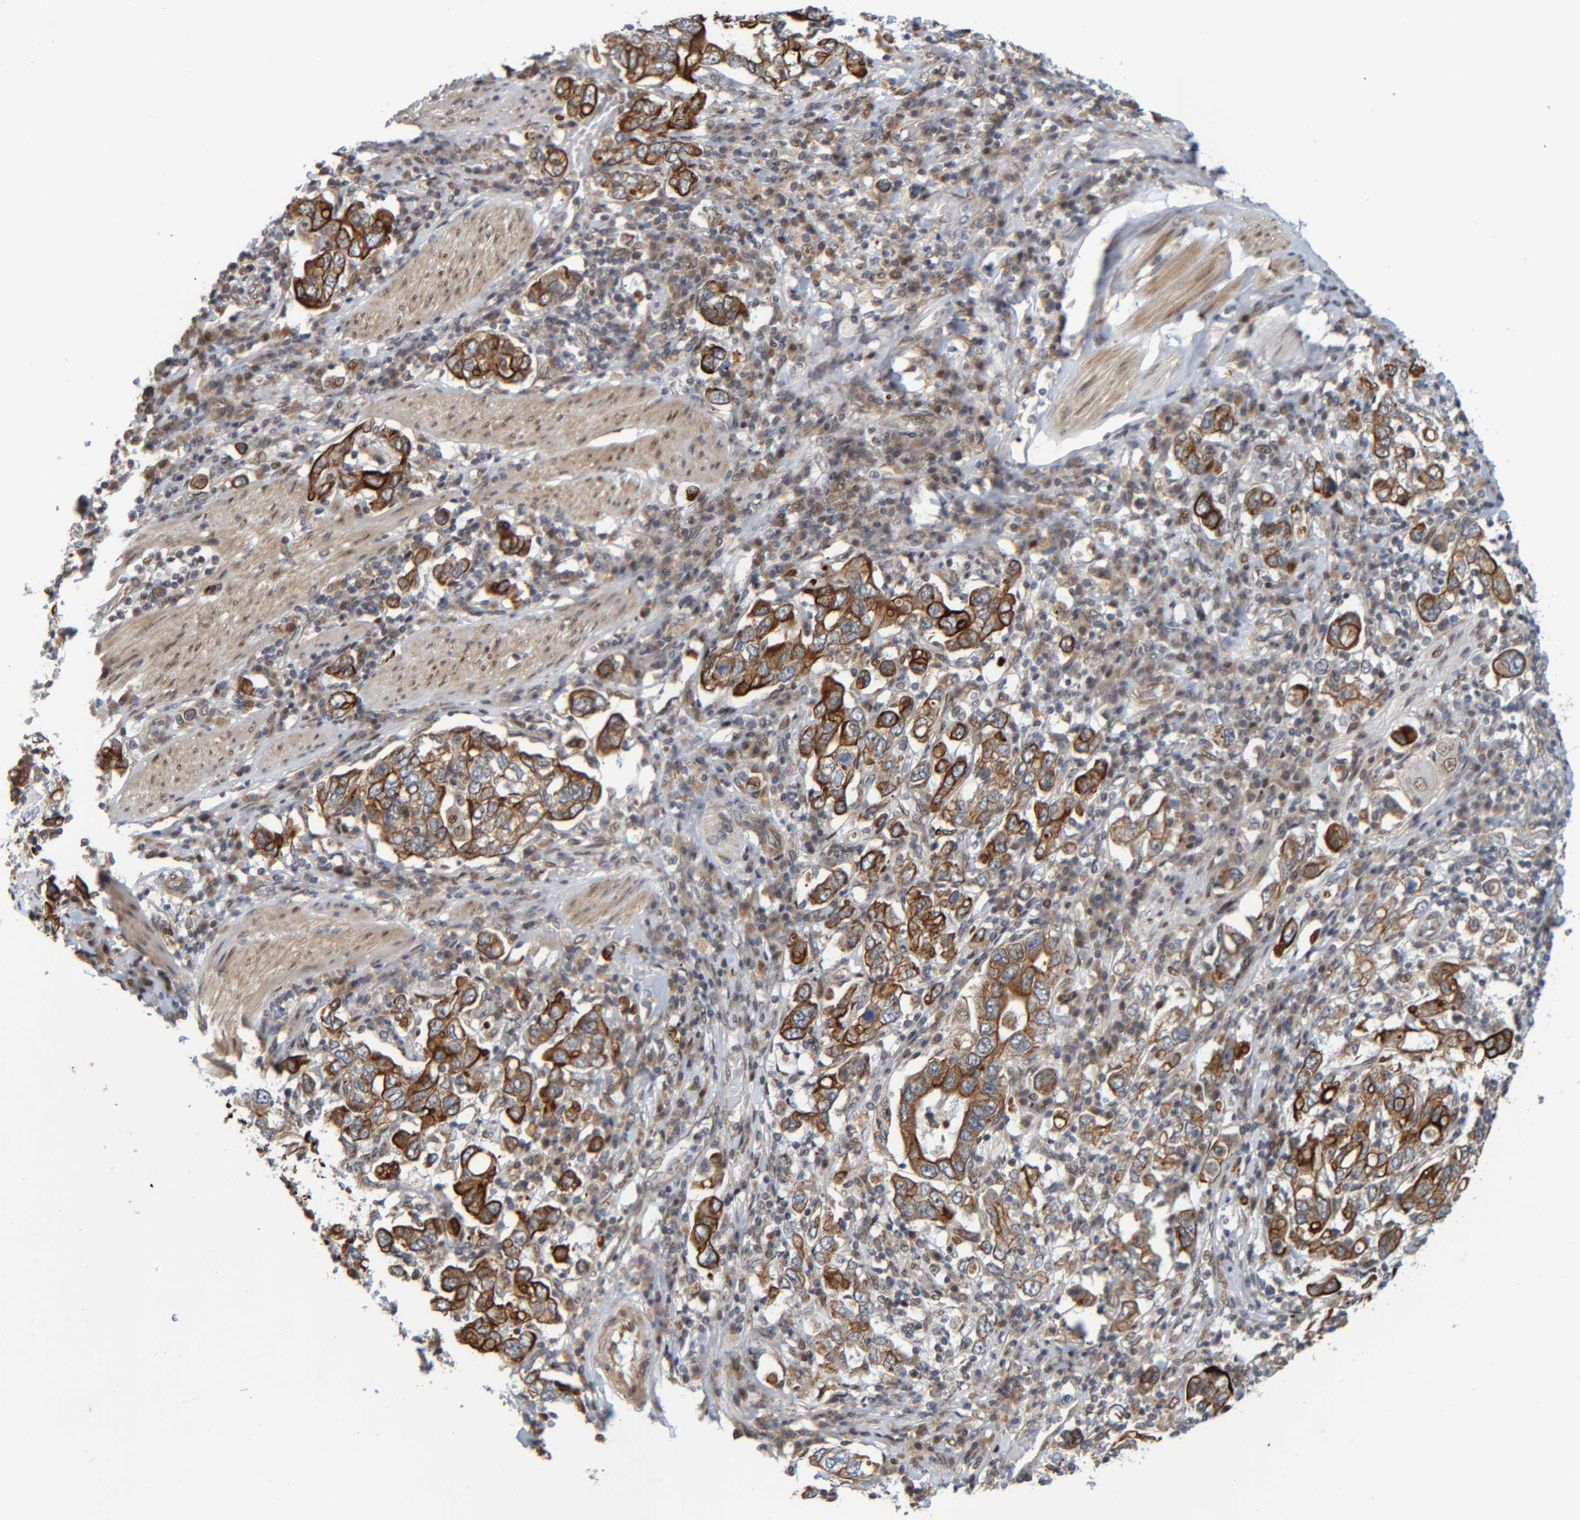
{"staining": {"intensity": "strong", "quantity": ">75%", "location": "cytoplasmic/membranous"}, "tissue": "stomach cancer", "cell_type": "Tumor cells", "image_type": "cancer", "snomed": [{"axis": "morphology", "description": "Adenocarcinoma, NOS"}, {"axis": "topography", "description": "Stomach, upper"}], "caption": "About >75% of tumor cells in human stomach adenocarcinoma reveal strong cytoplasmic/membranous protein staining as visualized by brown immunohistochemical staining.", "gene": "CCDC57", "patient": {"sex": "male", "age": 62}}